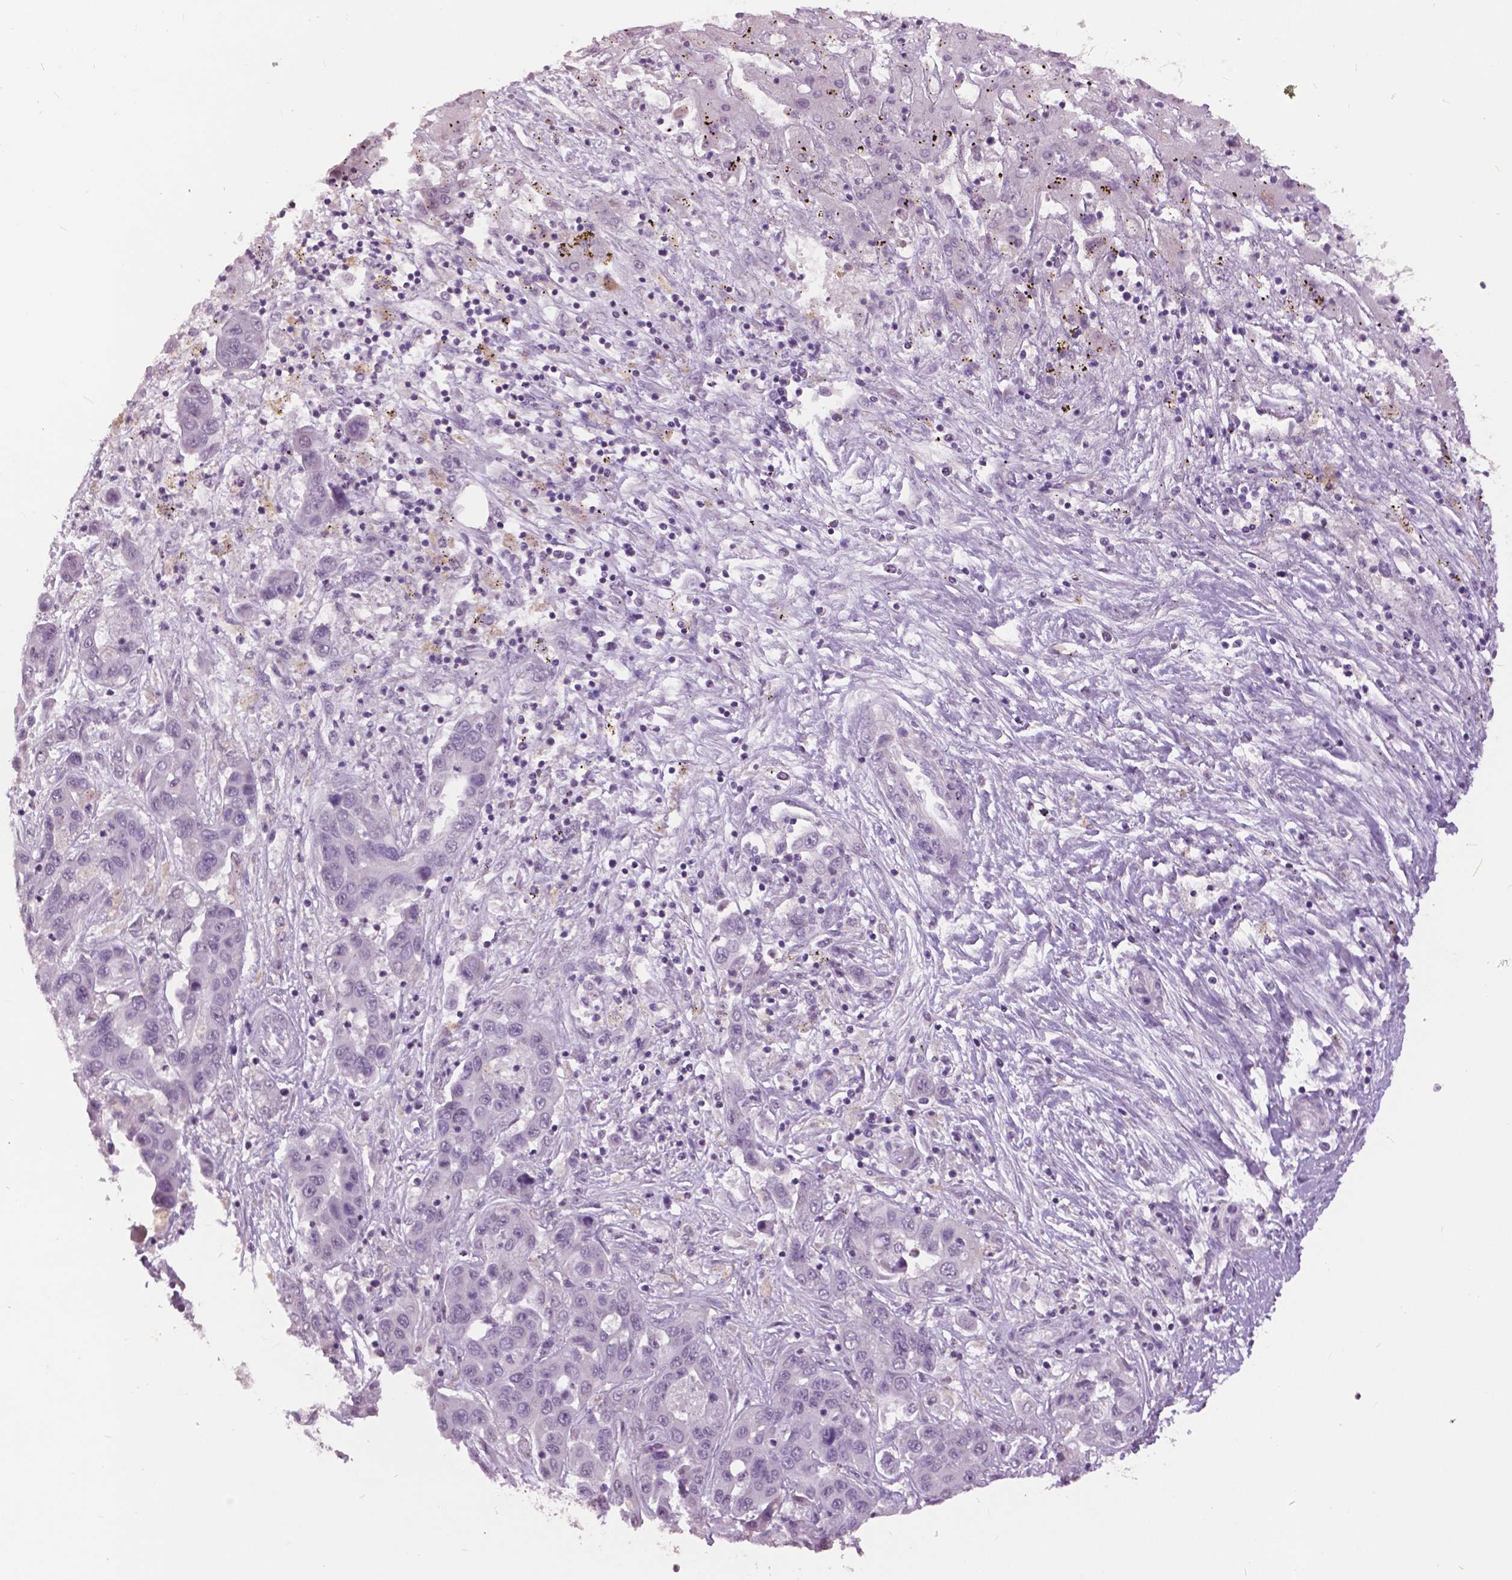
{"staining": {"intensity": "negative", "quantity": "none", "location": "none"}, "tissue": "liver cancer", "cell_type": "Tumor cells", "image_type": "cancer", "snomed": [{"axis": "morphology", "description": "Cholangiocarcinoma"}, {"axis": "topography", "description": "Liver"}], "caption": "Tumor cells are negative for protein expression in human liver cancer. (DAB (3,3'-diaminobenzidine) immunohistochemistry visualized using brightfield microscopy, high magnification).", "gene": "GRIN2A", "patient": {"sex": "female", "age": 52}}